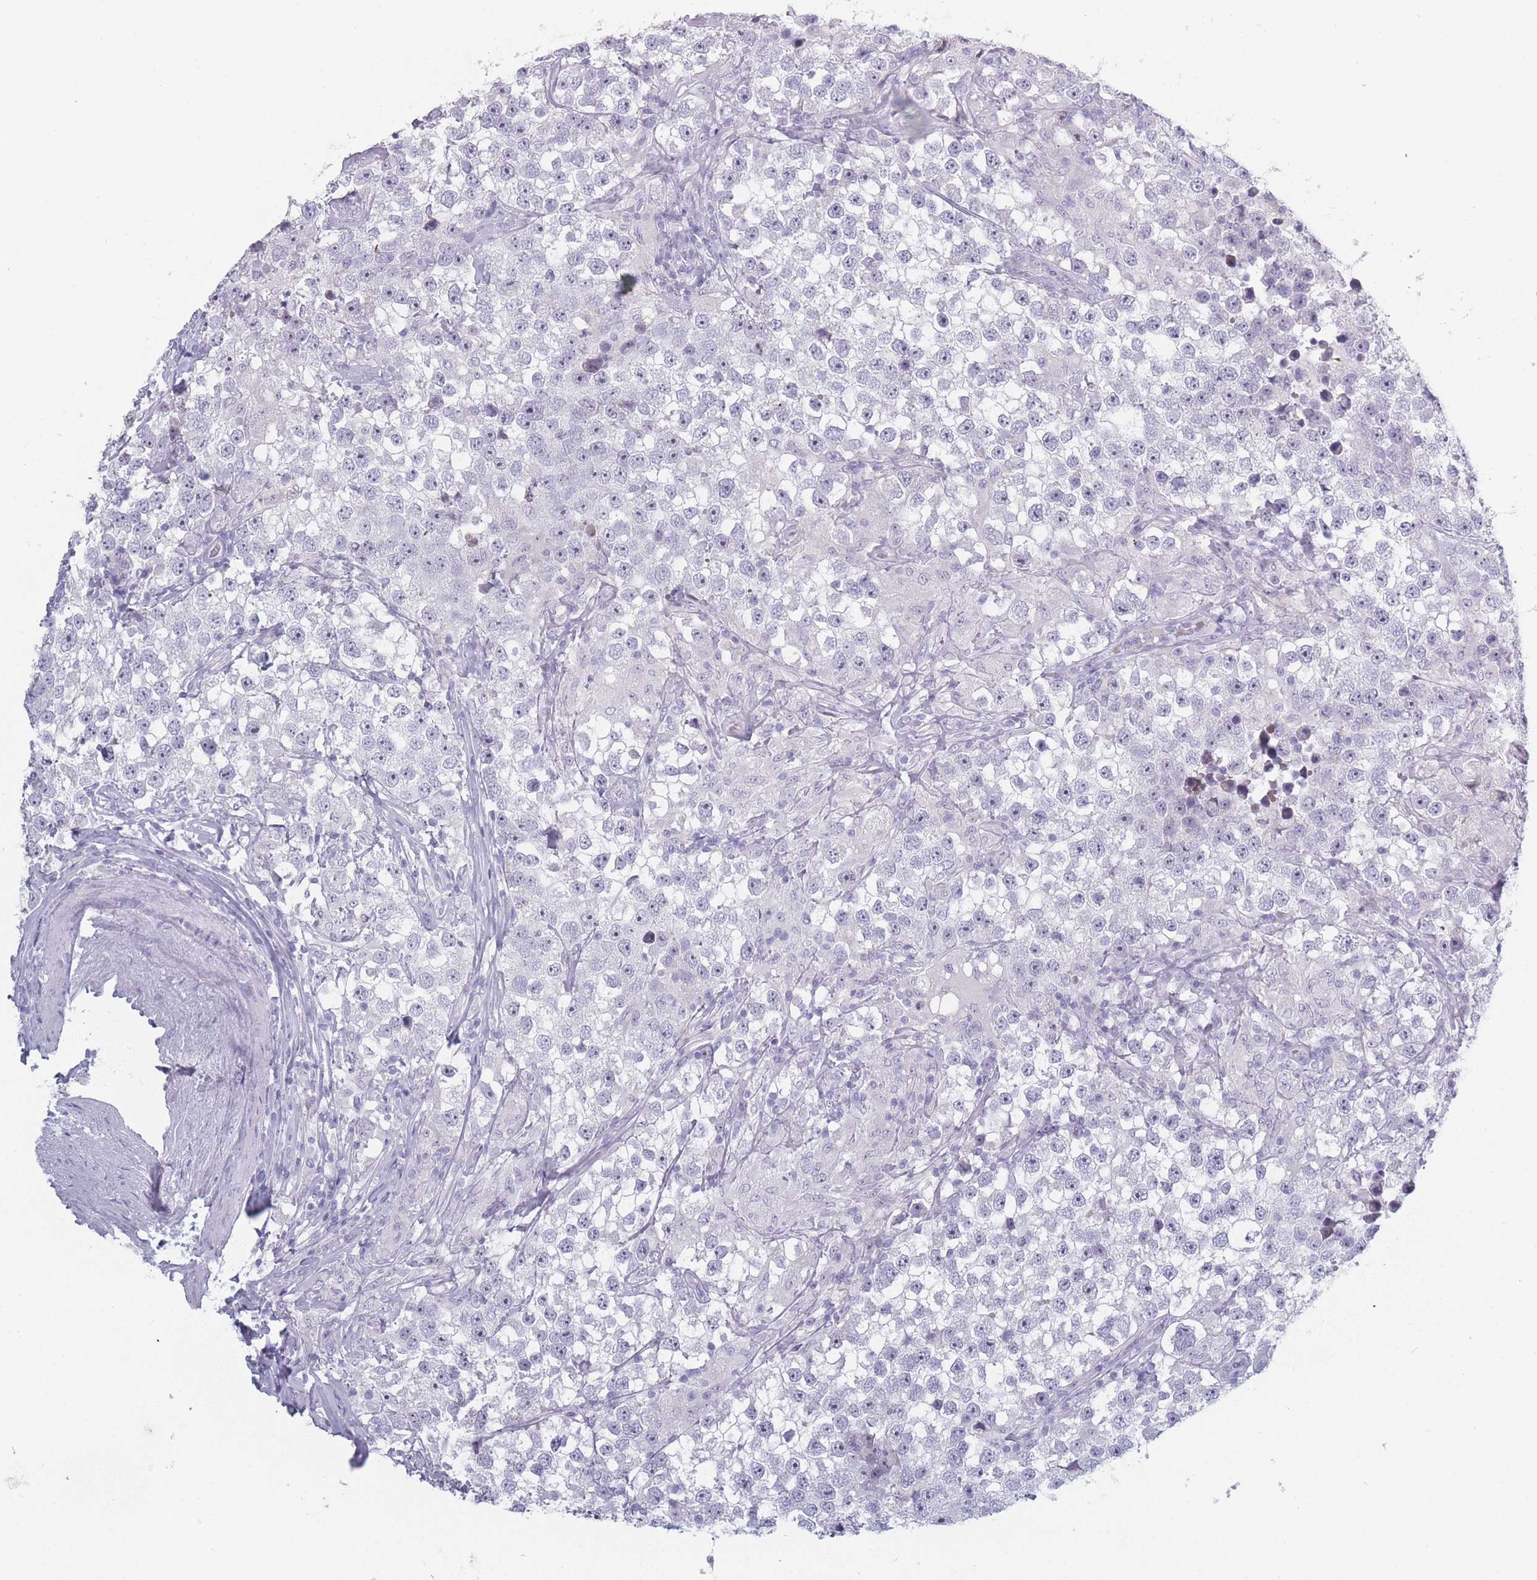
{"staining": {"intensity": "negative", "quantity": "none", "location": "none"}, "tissue": "testis cancer", "cell_type": "Tumor cells", "image_type": "cancer", "snomed": [{"axis": "morphology", "description": "Seminoma, NOS"}, {"axis": "topography", "description": "Testis"}], "caption": "Protein analysis of testis cancer (seminoma) exhibits no significant staining in tumor cells. (Stains: DAB (3,3'-diaminobenzidine) IHC with hematoxylin counter stain, Microscopy: brightfield microscopy at high magnification).", "gene": "ROS1", "patient": {"sex": "male", "age": 46}}